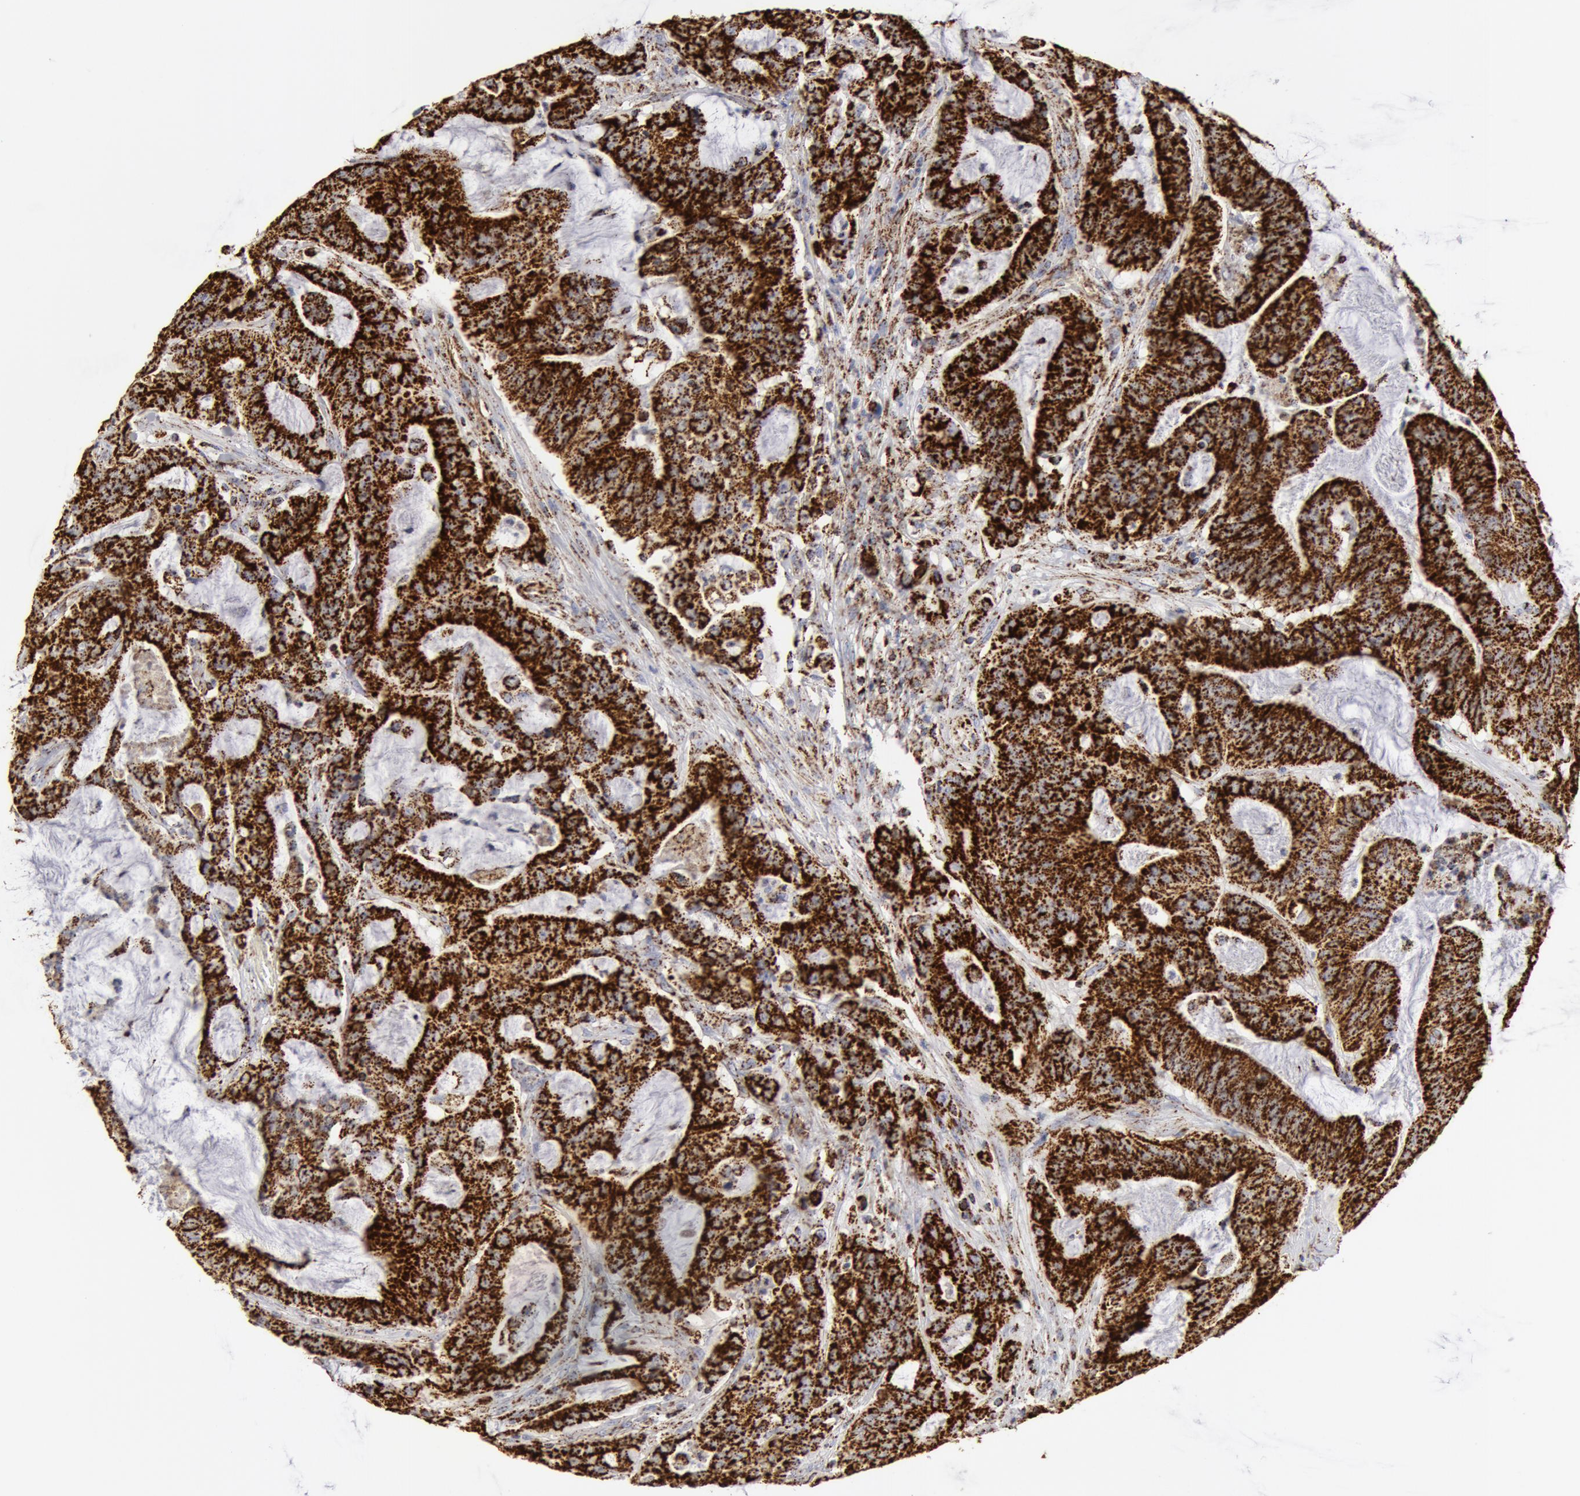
{"staining": {"intensity": "strong", "quantity": ">75%", "location": "cytoplasmic/membranous"}, "tissue": "colorectal cancer", "cell_type": "Tumor cells", "image_type": "cancer", "snomed": [{"axis": "morphology", "description": "Adenocarcinoma, NOS"}, {"axis": "topography", "description": "Colon"}], "caption": "High-power microscopy captured an immunohistochemistry histopathology image of adenocarcinoma (colorectal), revealing strong cytoplasmic/membranous expression in about >75% of tumor cells.", "gene": "ATP5F1B", "patient": {"sex": "male", "age": 54}}